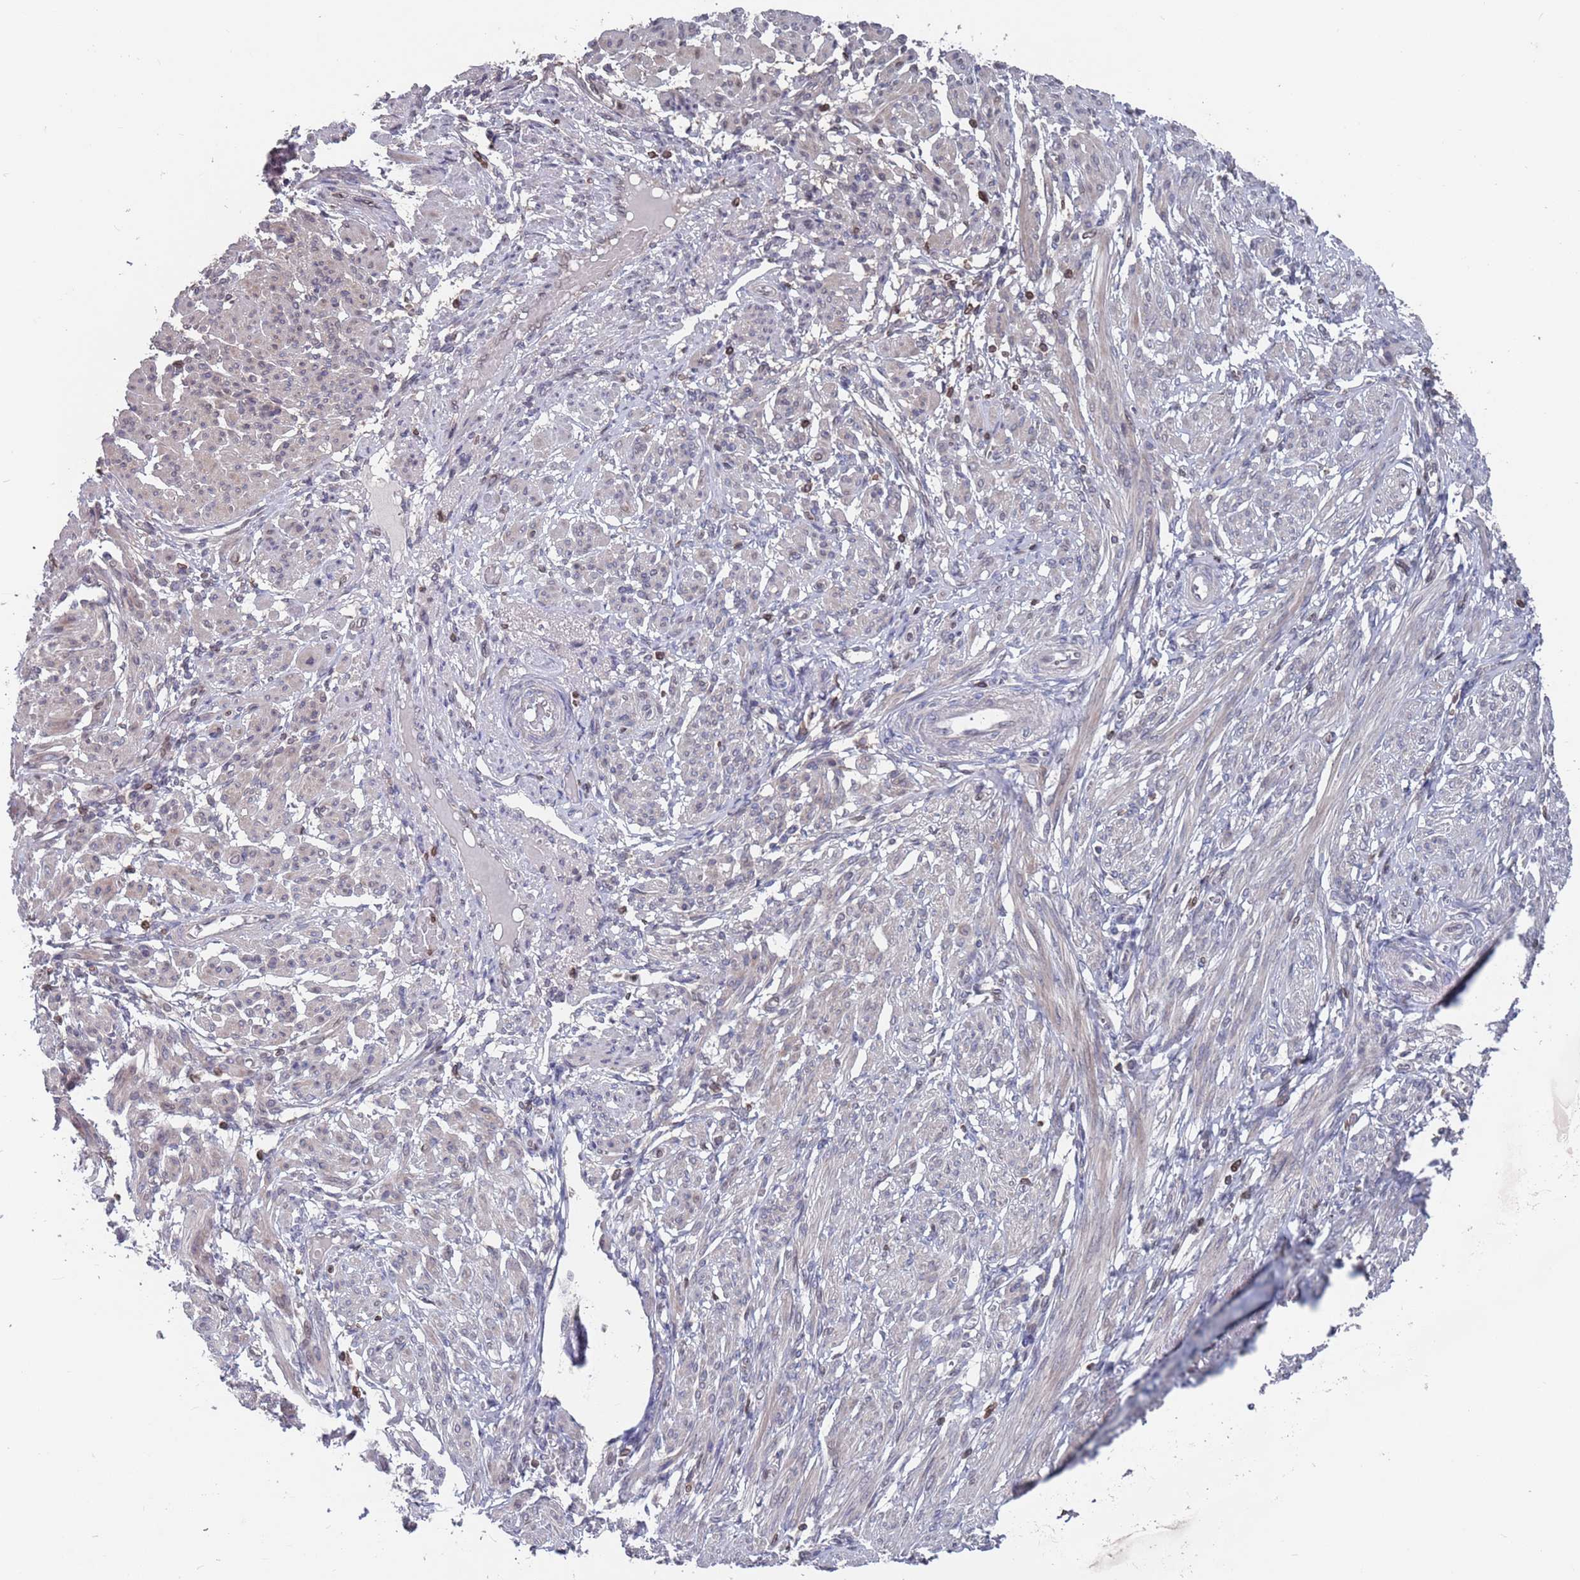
{"staining": {"intensity": "weak", "quantity": "<25%", "location": "cytoplasmic/membranous"}, "tissue": "smooth muscle", "cell_type": "Smooth muscle cells", "image_type": "normal", "snomed": [{"axis": "morphology", "description": "Normal tissue, NOS"}, {"axis": "topography", "description": "Smooth muscle"}], "caption": "This photomicrograph is of normal smooth muscle stained with immunohistochemistry (IHC) to label a protein in brown with the nuclei are counter-stained blue. There is no staining in smooth muscle cells.", "gene": "SDHAF3", "patient": {"sex": "female", "age": 39}}